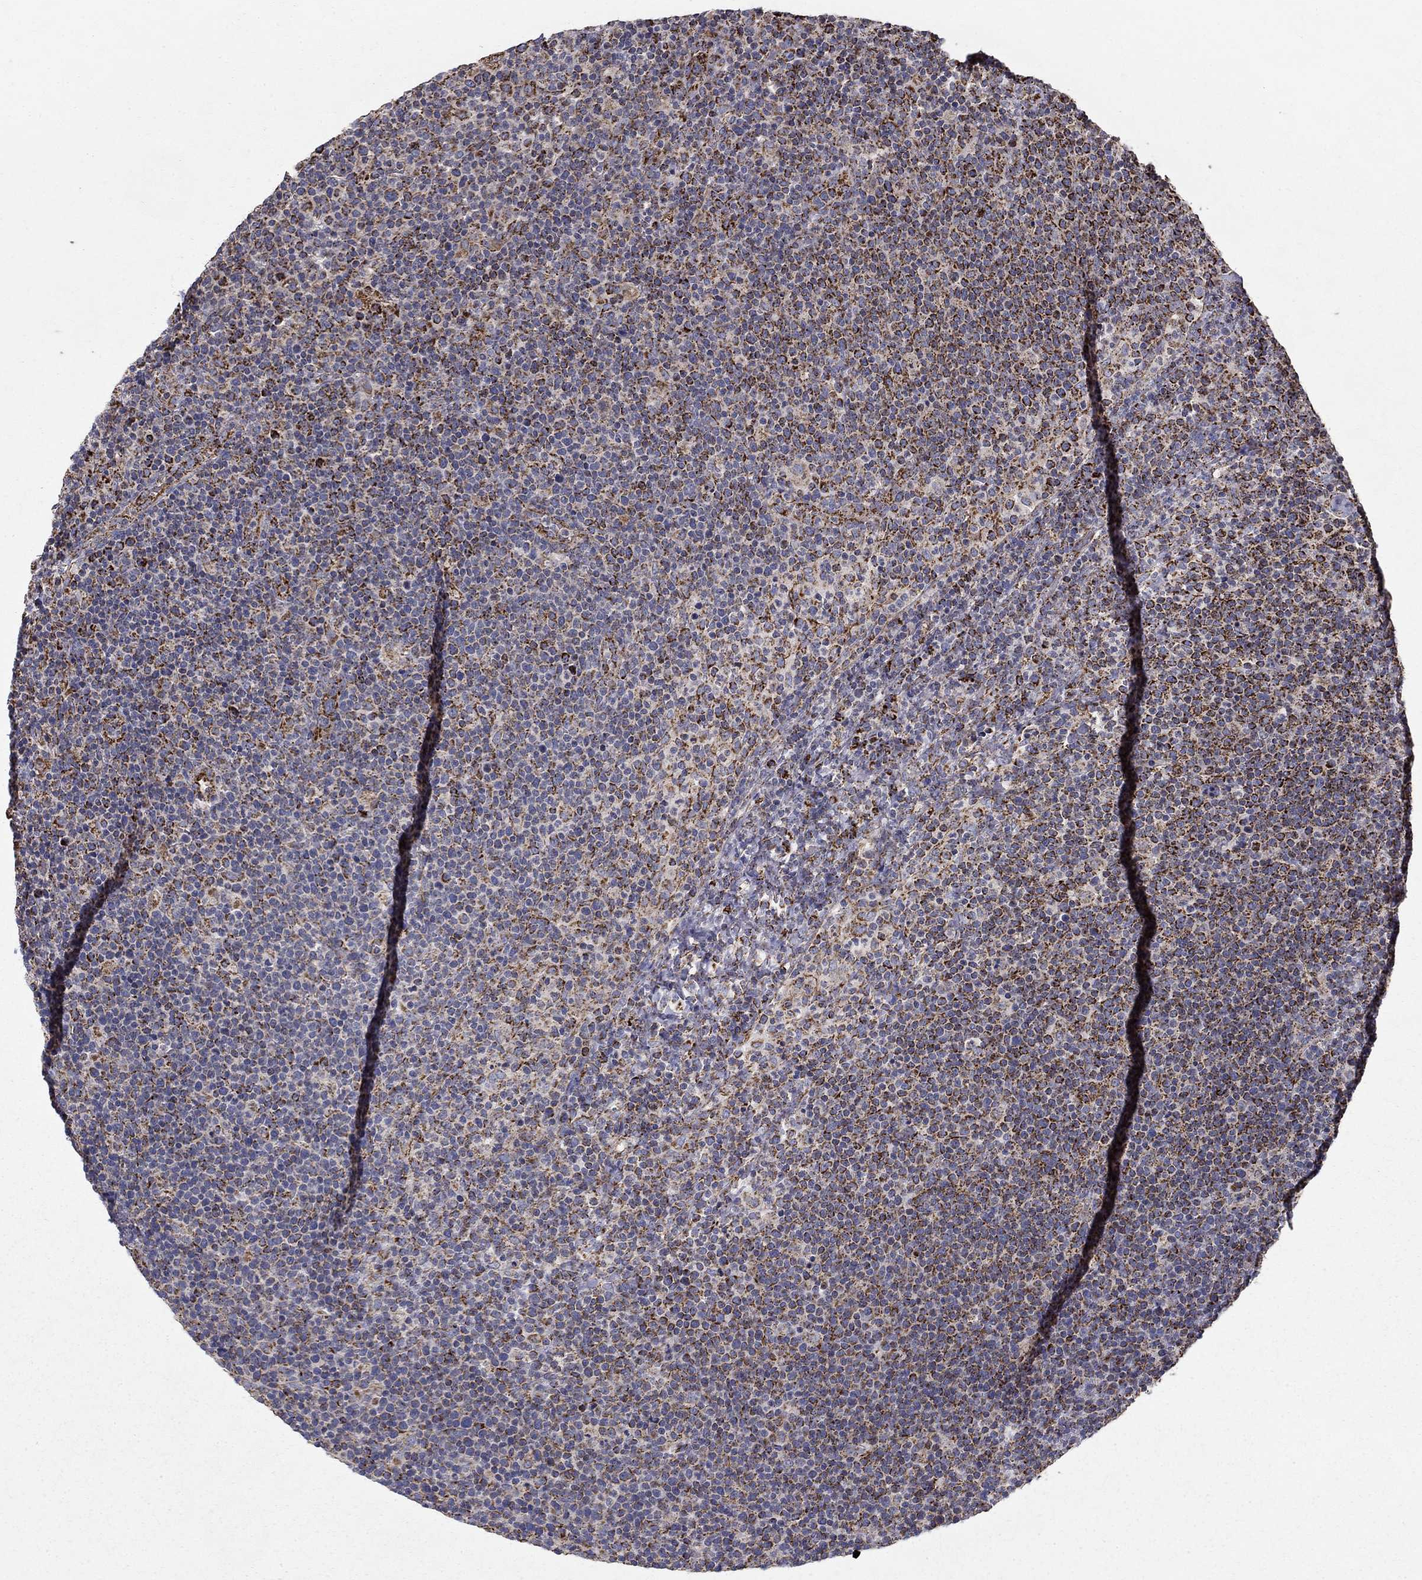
{"staining": {"intensity": "strong", "quantity": "<25%", "location": "cytoplasmic/membranous"}, "tissue": "lymphoma", "cell_type": "Tumor cells", "image_type": "cancer", "snomed": [{"axis": "morphology", "description": "Malignant lymphoma, non-Hodgkin's type, High grade"}, {"axis": "topography", "description": "Lymph node"}], "caption": "A photomicrograph of human lymphoma stained for a protein reveals strong cytoplasmic/membranous brown staining in tumor cells.", "gene": "GCSH", "patient": {"sex": "male", "age": 61}}